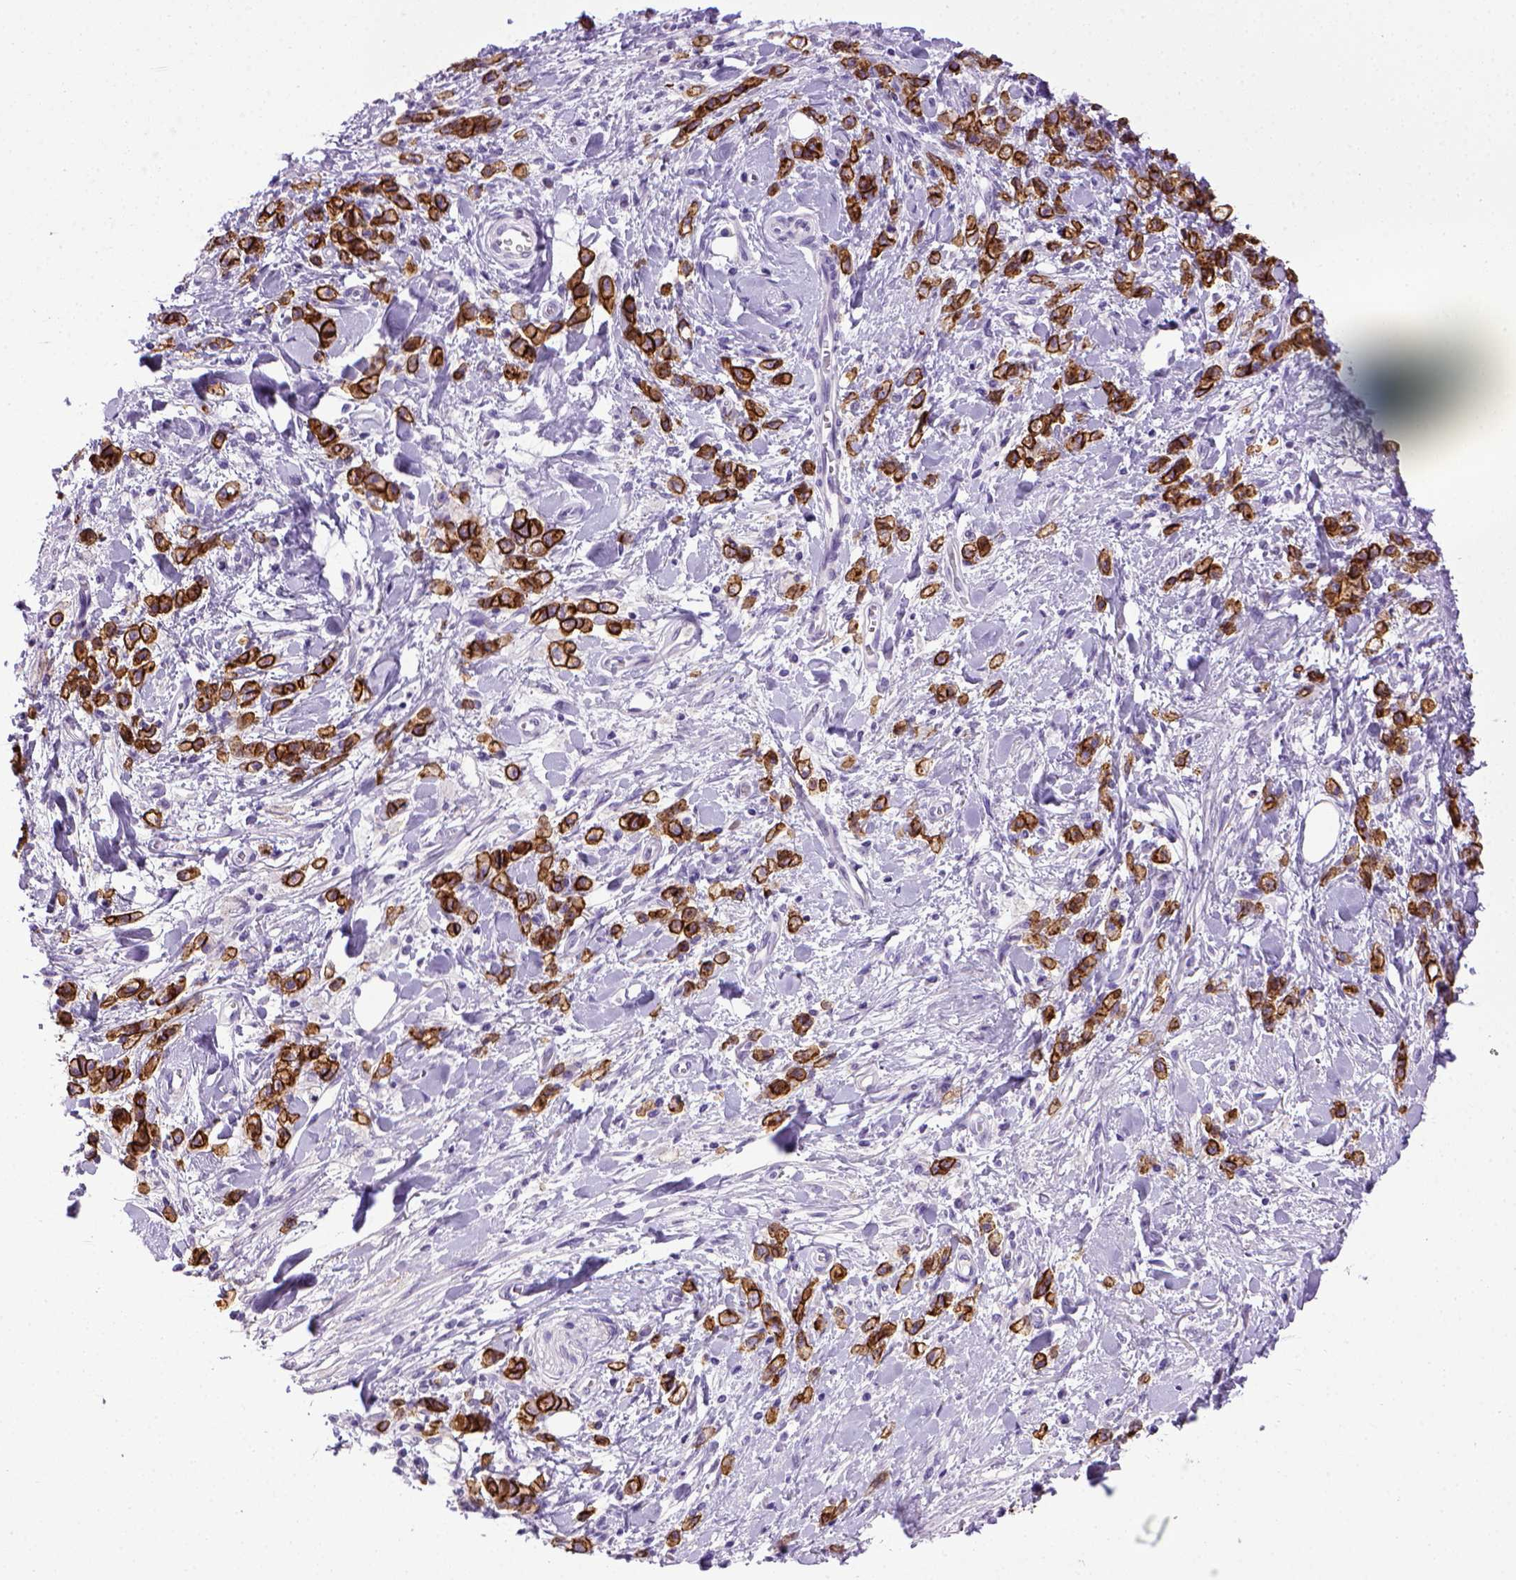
{"staining": {"intensity": "strong", "quantity": ">75%", "location": "cytoplasmic/membranous"}, "tissue": "stomach cancer", "cell_type": "Tumor cells", "image_type": "cancer", "snomed": [{"axis": "morphology", "description": "Adenocarcinoma, NOS"}, {"axis": "topography", "description": "Stomach"}], "caption": "Stomach cancer stained for a protein reveals strong cytoplasmic/membranous positivity in tumor cells.", "gene": "CDH1", "patient": {"sex": "male", "age": 77}}